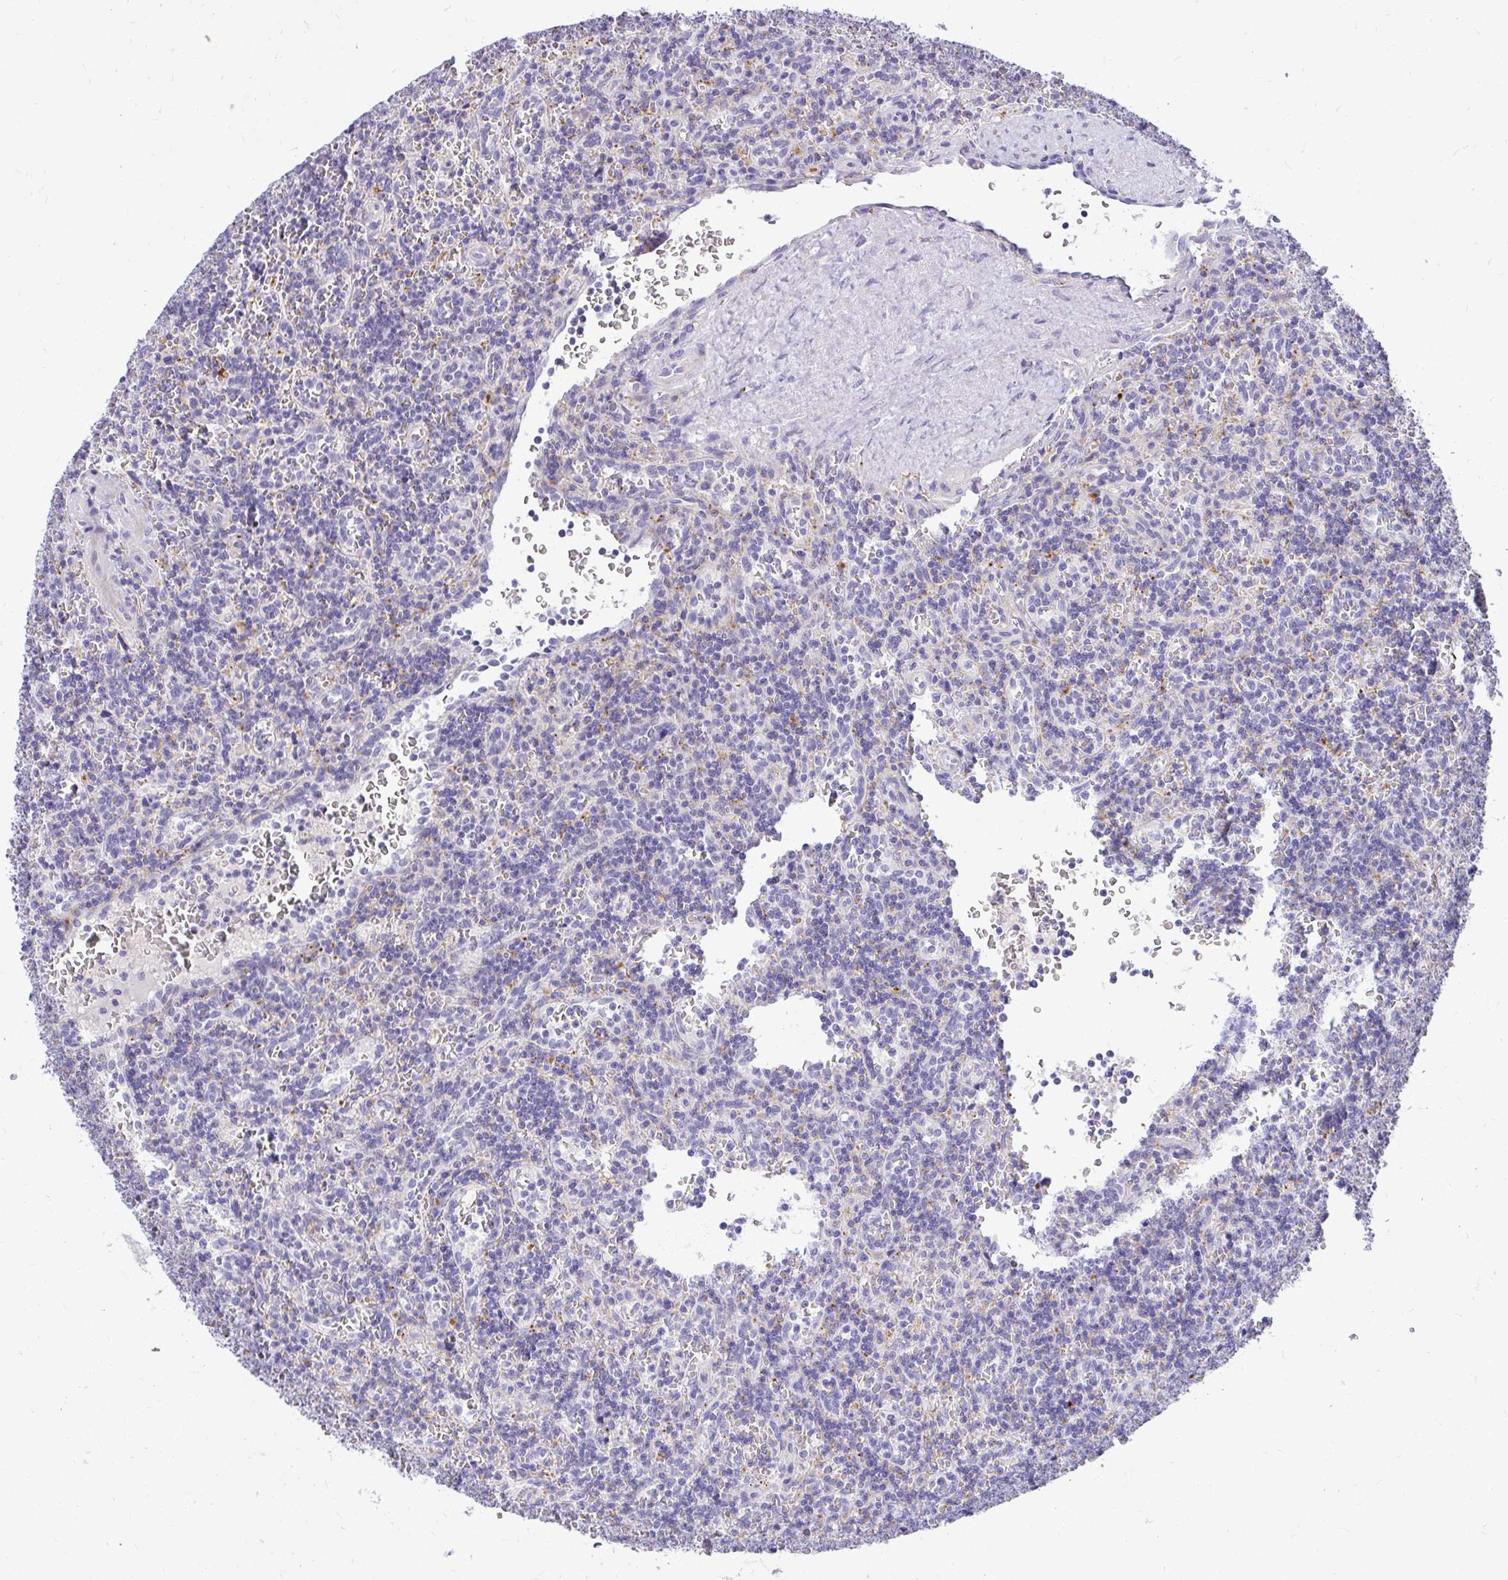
{"staining": {"intensity": "negative", "quantity": "none", "location": "none"}, "tissue": "lymphoma", "cell_type": "Tumor cells", "image_type": "cancer", "snomed": [{"axis": "morphology", "description": "Malignant lymphoma, non-Hodgkin's type, Low grade"}, {"axis": "topography", "description": "Spleen"}], "caption": "Immunohistochemistry micrograph of neoplastic tissue: lymphoma stained with DAB shows no significant protein staining in tumor cells.", "gene": "PKN3", "patient": {"sex": "male", "age": 73}}